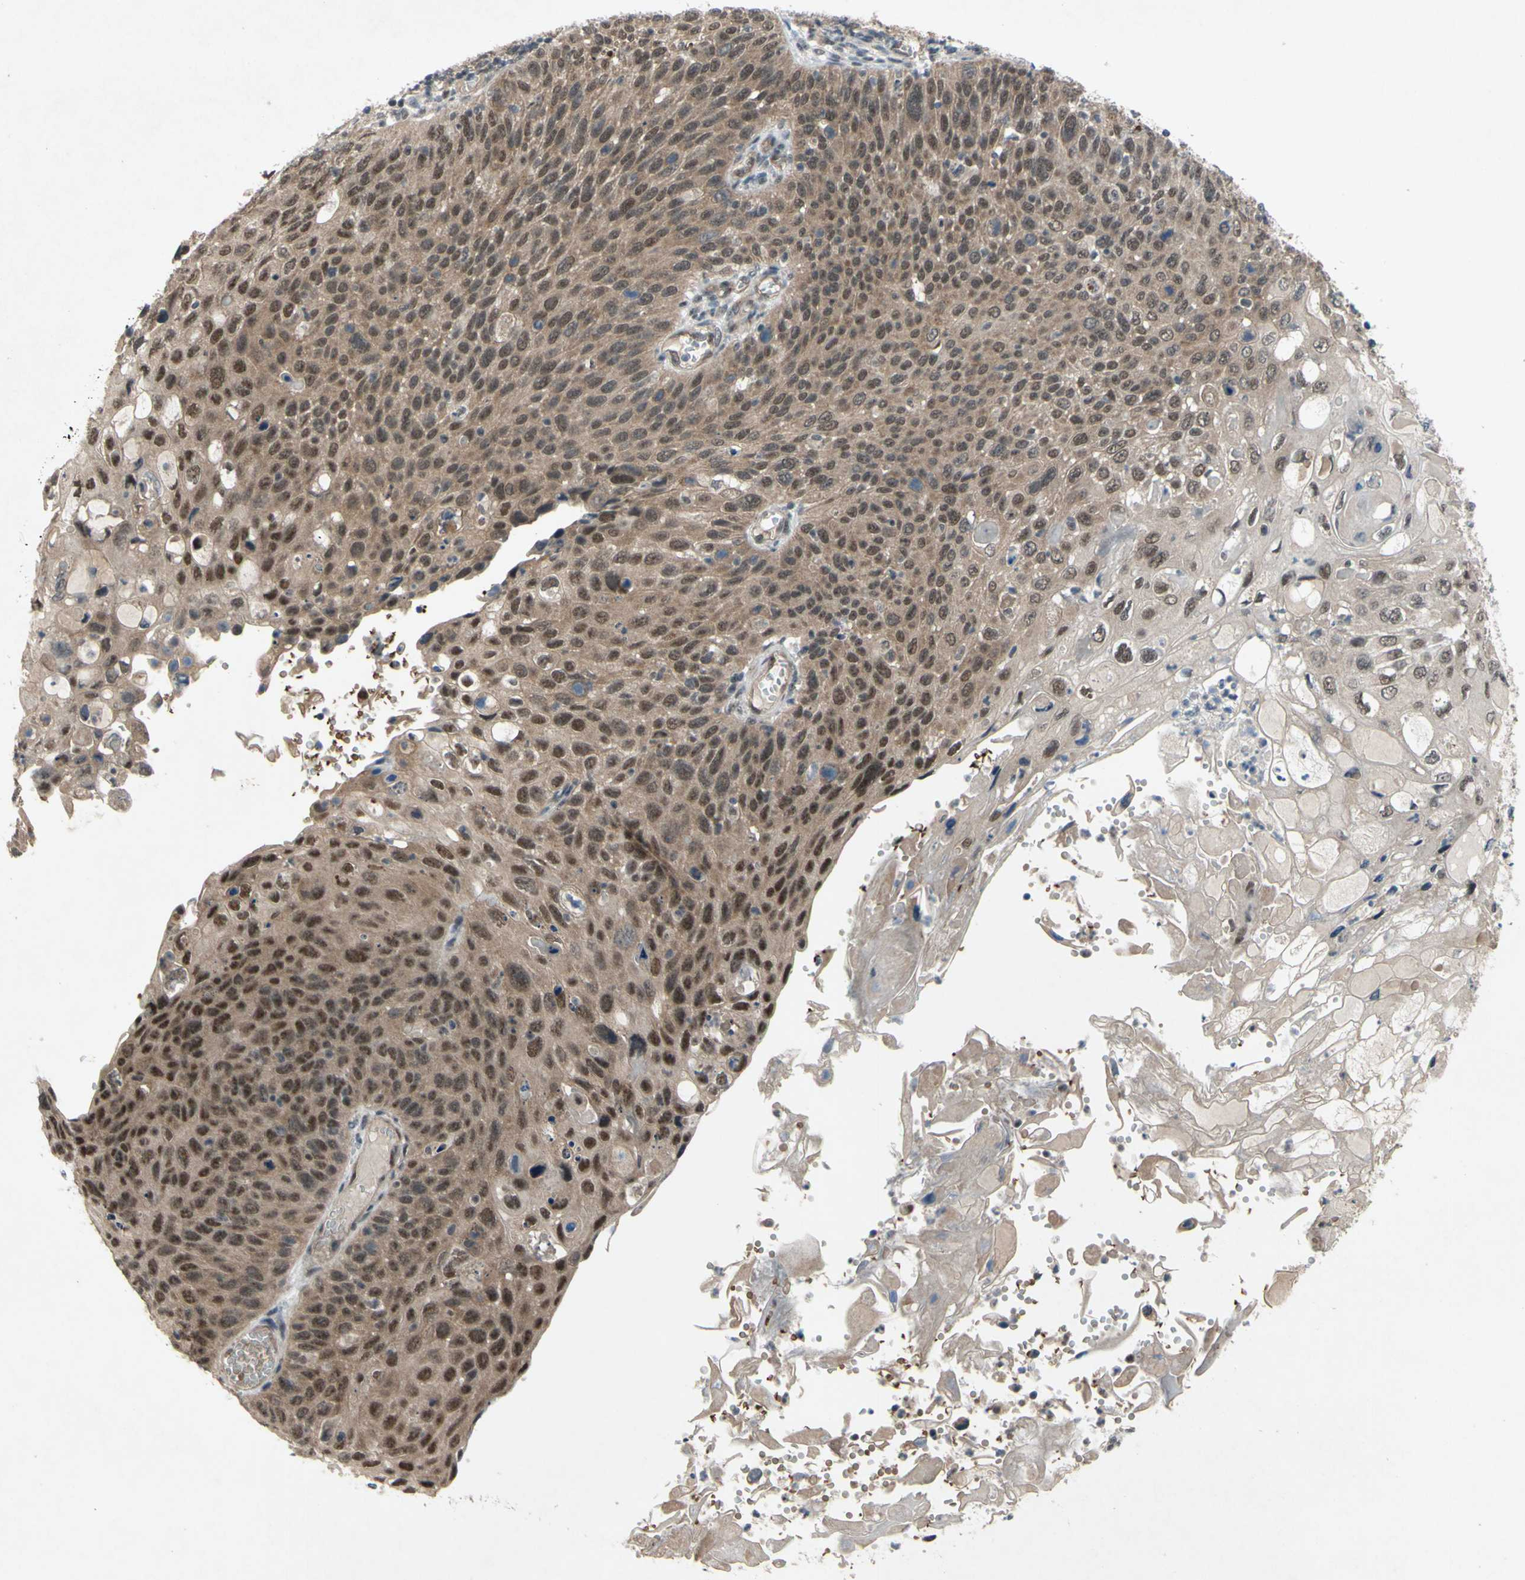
{"staining": {"intensity": "moderate", "quantity": ">75%", "location": "cytoplasmic/membranous,nuclear"}, "tissue": "cervical cancer", "cell_type": "Tumor cells", "image_type": "cancer", "snomed": [{"axis": "morphology", "description": "Squamous cell carcinoma, NOS"}, {"axis": "topography", "description": "Cervix"}], "caption": "A medium amount of moderate cytoplasmic/membranous and nuclear staining is identified in about >75% of tumor cells in cervical squamous cell carcinoma tissue. (Stains: DAB in brown, nuclei in blue, Microscopy: brightfield microscopy at high magnification).", "gene": "TRDMT1", "patient": {"sex": "female", "age": 70}}